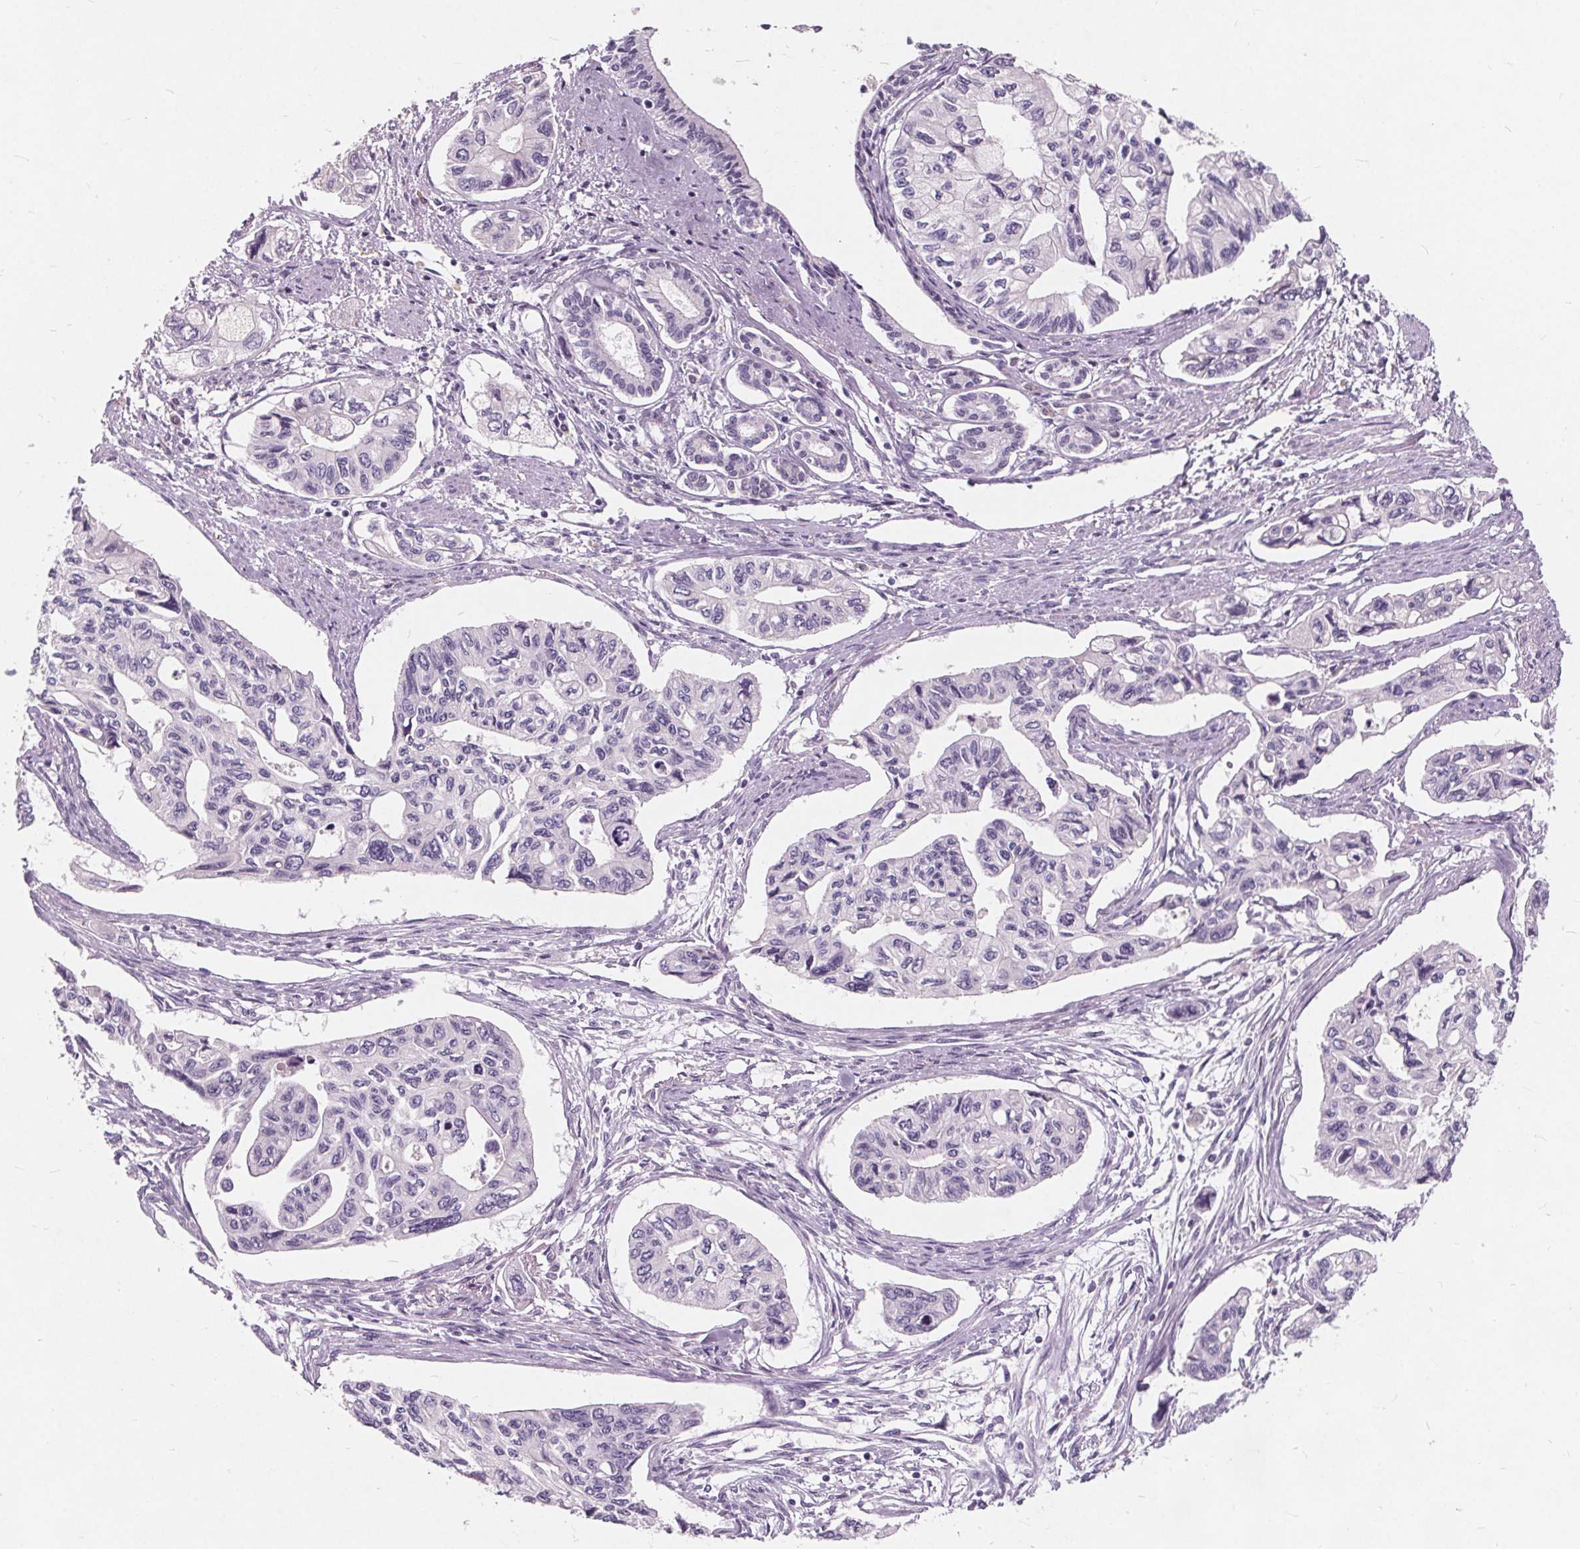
{"staining": {"intensity": "negative", "quantity": "none", "location": "none"}, "tissue": "pancreatic cancer", "cell_type": "Tumor cells", "image_type": "cancer", "snomed": [{"axis": "morphology", "description": "Adenocarcinoma, NOS"}, {"axis": "topography", "description": "Pancreas"}], "caption": "DAB immunohistochemical staining of human adenocarcinoma (pancreatic) reveals no significant positivity in tumor cells.", "gene": "PLA2G2E", "patient": {"sex": "female", "age": 76}}